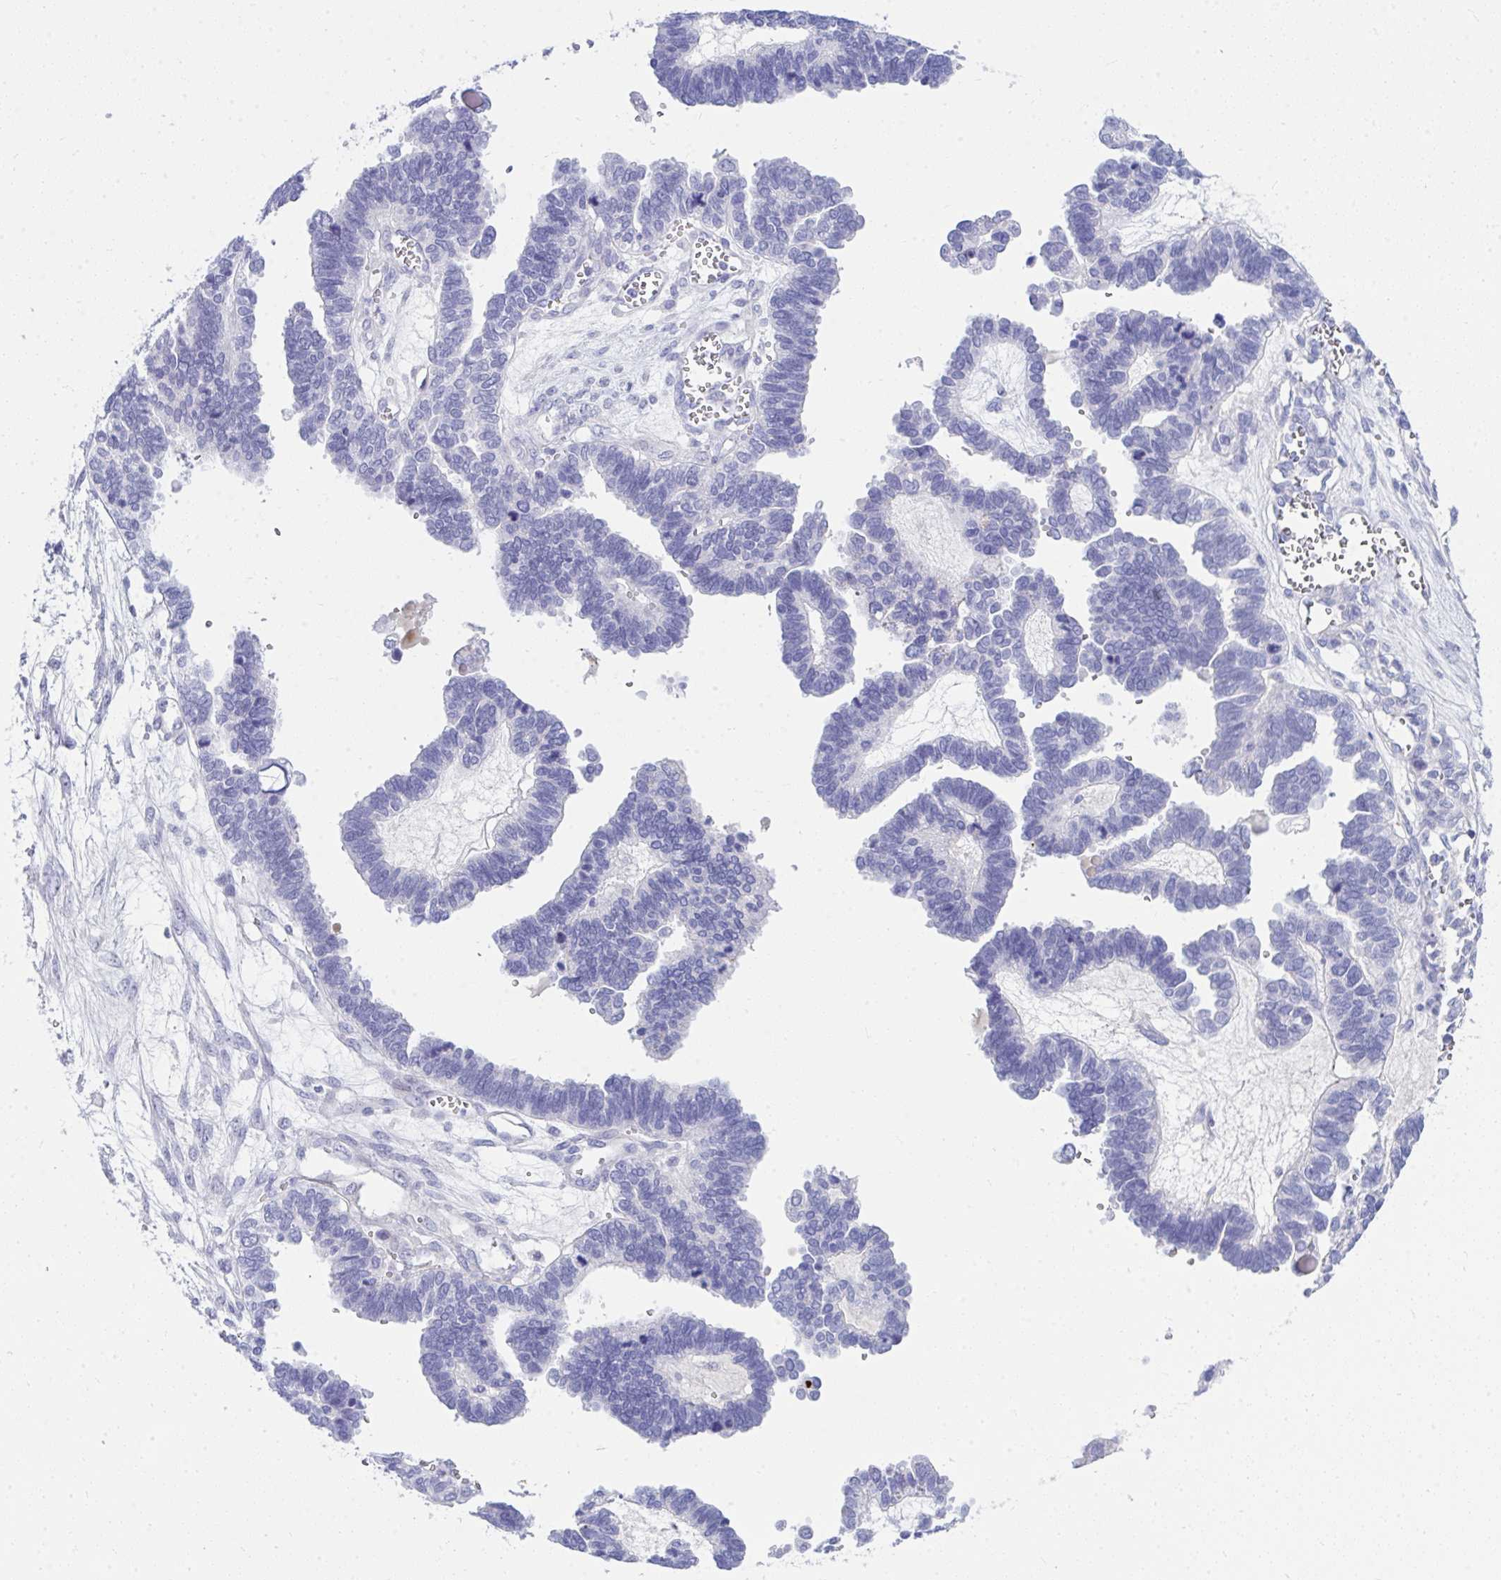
{"staining": {"intensity": "negative", "quantity": "none", "location": "none"}, "tissue": "ovarian cancer", "cell_type": "Tumor cells", "image_type": "cancer", "snomed": [{"axis": "morphology", "description": "Cystadenocarcinoma, serous, NOS"}, {"axis": "topography", "description": "Ovary"}], "caption": "Protein analysis of ovarian serous cystadenocarcinoma demonstrates no significant staining in tumor cells.", "gene": "LRRC36", "patient": {"sex": "female", "age": 51}}